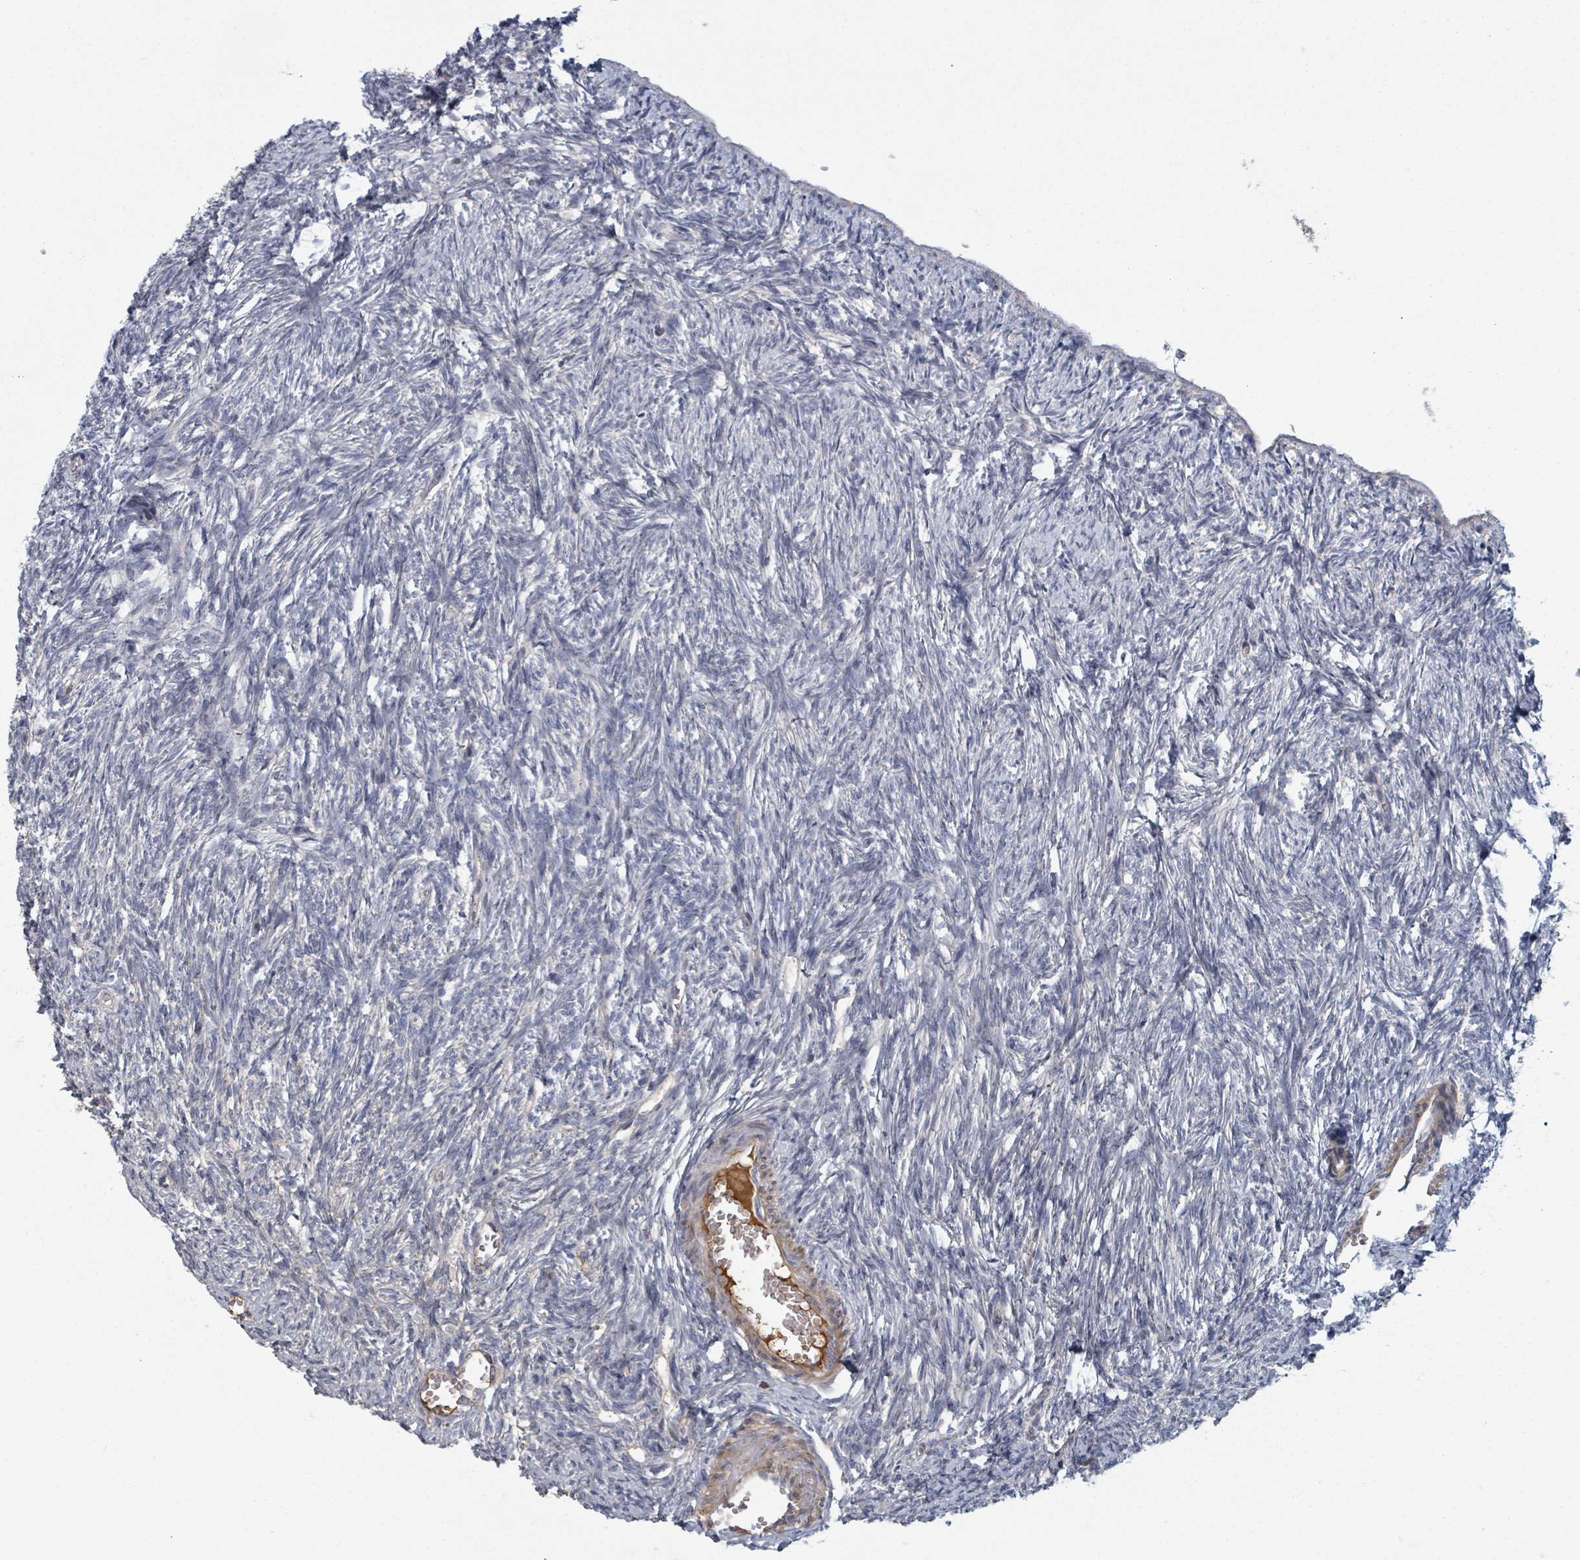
{"staining": {"intensity": "negative", "quantity": "none", "location": "none"}, "tissue": "ovary", "cell_type": "Ovarian stroma cells", "image_type": "normal", "snomed": [{"axis": "morphology", "description": "Normal tissue, NOS"}, {"axis": "topography", "description": "Ovary"}], "caption": "This image is of benign ovary stained with immunohistochemistry (IHC) to label a protein in brown with the nuclei are counter-stained blue. There is no positivity in ovarian stroma cells.", "gene": "GABBR1", "patient": {"sex": "female", "age": 51}}